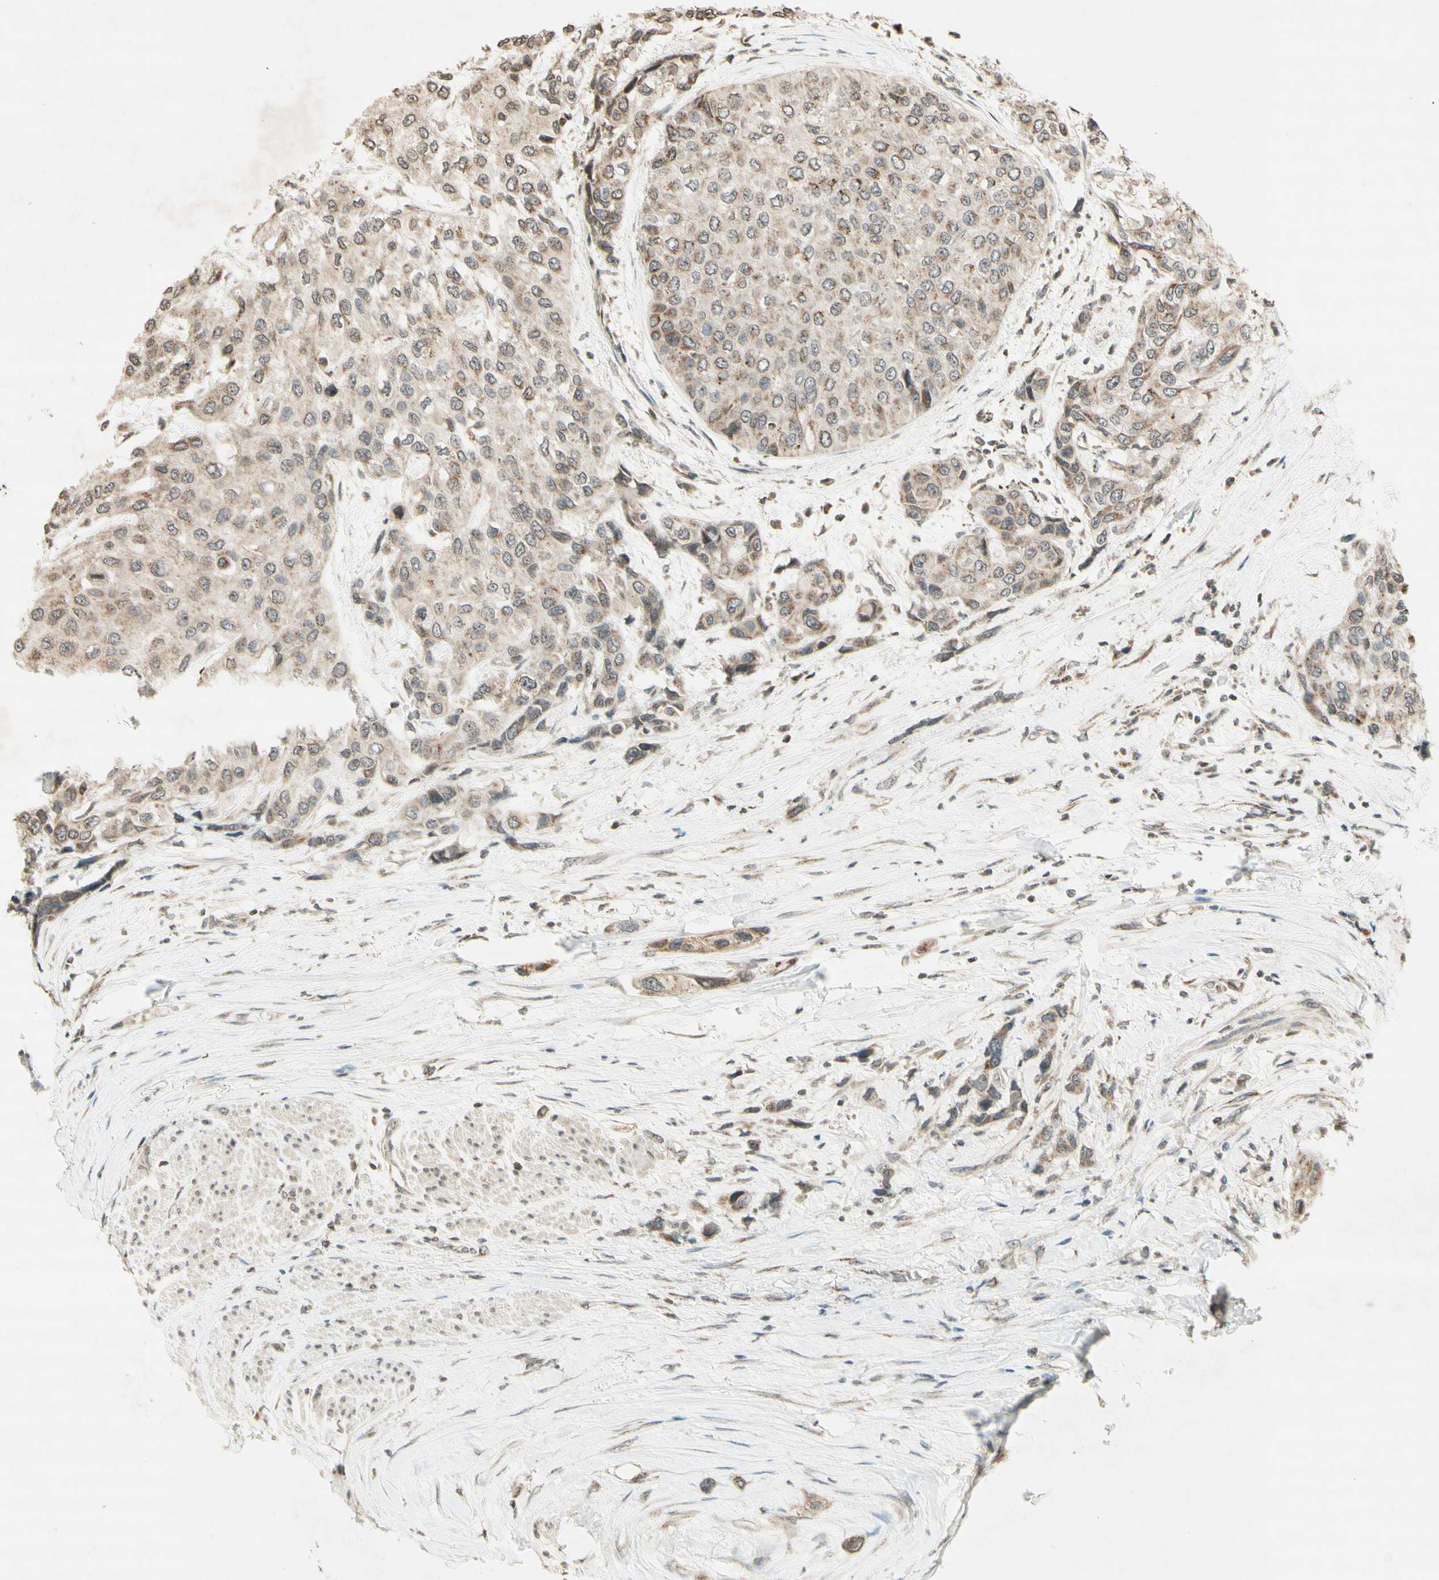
{"staining": {"intensity": "weak", "quantity": "25%-75%", "location": "cytoplasmic/membranous"}, "tissue": "urothelial cancer", "cell_type": "Tumor cells", "image_type": "cancer", "snomed": [{"axis": "morphology", "description": "Urothelial carcinoma, High grade"}, {"axis": "topography", "description": "Urinary bladder"}], "caption": "There is low levels of weak cytoplasmic/membranous staining in tumor cells of high-grade urothelial carcinoma, as demonstrated by immunohistochemical staining (brown color).", "gene": "CCNI", "patient": {"sex": "female", "age": 56}}